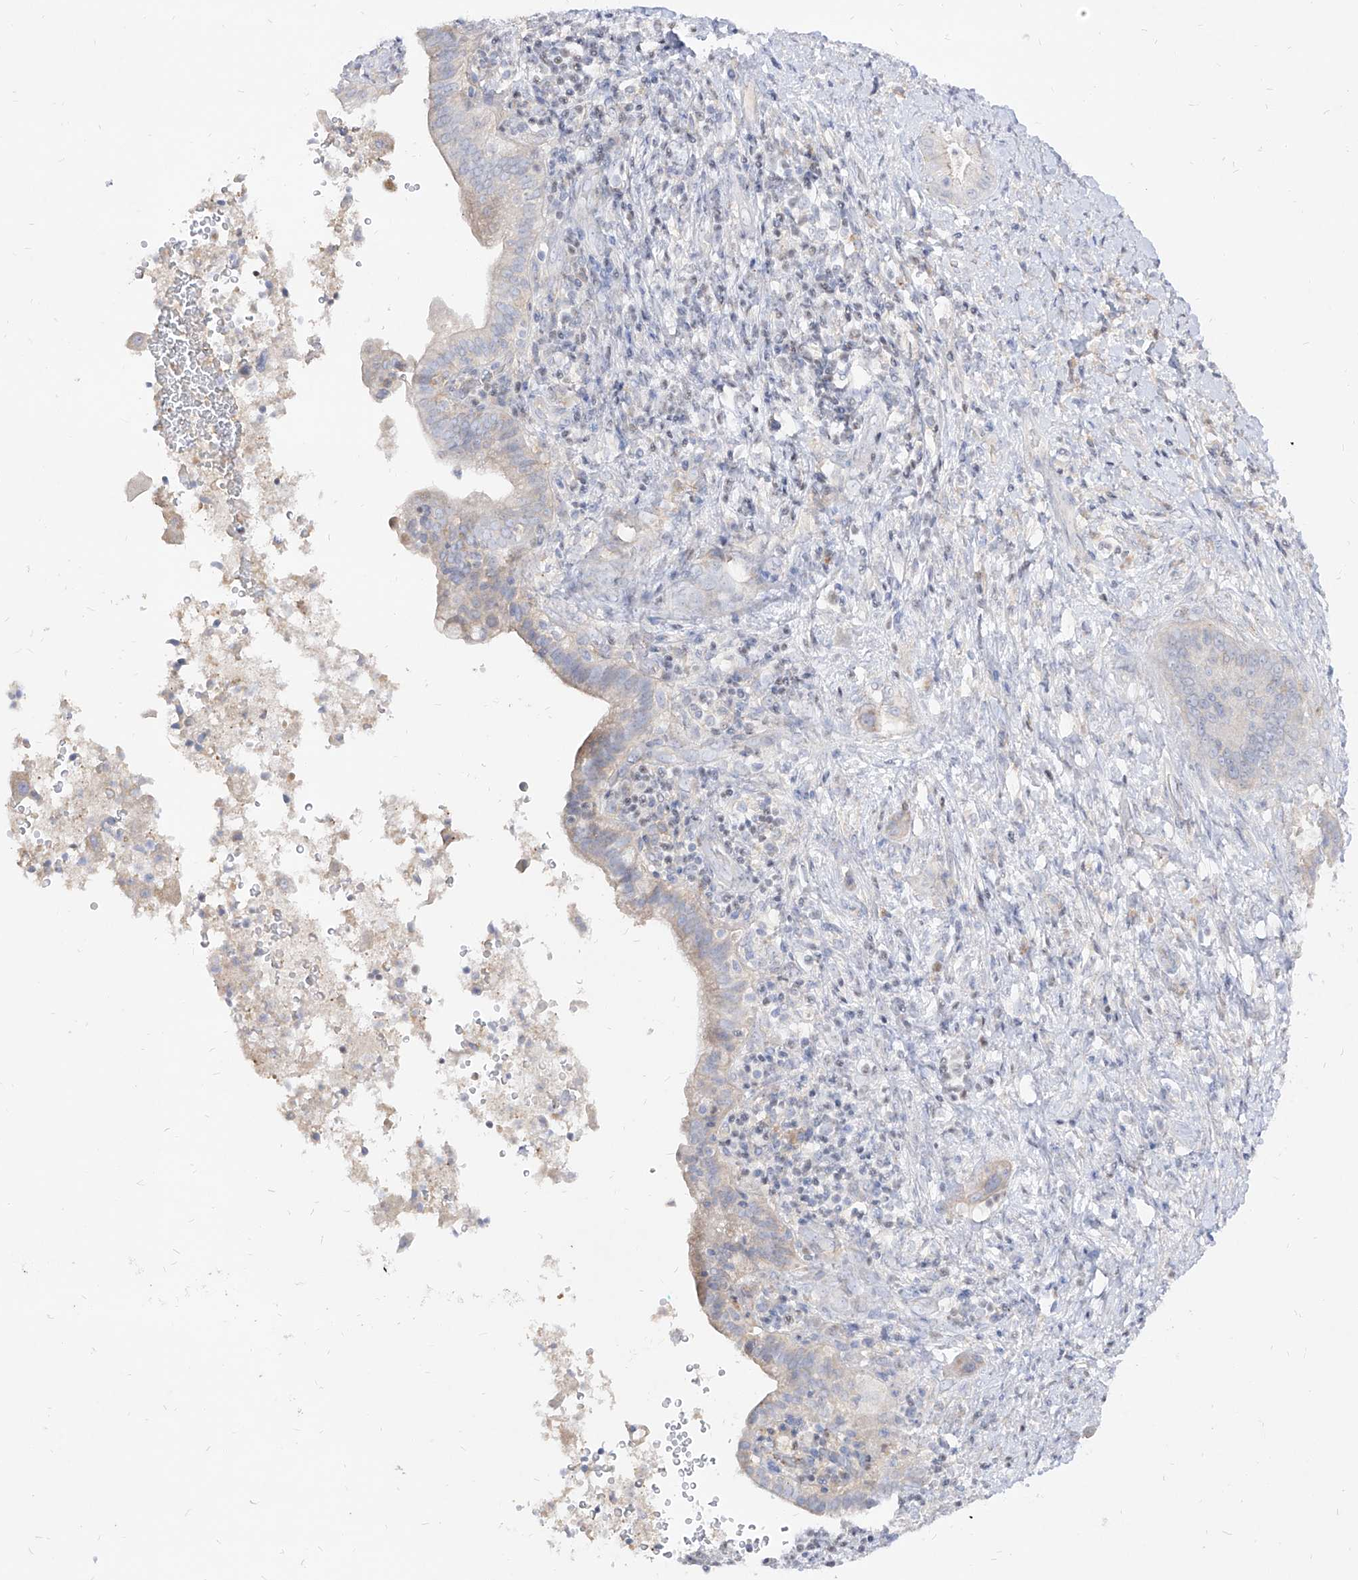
{"staining": {"intensity": "negative", "quantity": "none", "location": "none"}, "tissue": "liver cancer", "cell_type": "Tumor cells", "image_type": "cancer", "snomed": [{"axis": "morphology", "description": "Cholangiocarcinoma"}, {"axis": "topography", "description": "Liver"}], "caption": "An image of human liver cancer (cholangiocarcinoma) is negative for staining in tumor cells. Brightfield microscopy of immunohistochemistry (IHC) stained with DAB (brown) and hematoxylin (blue), captured at high magnification.", "gene": "RBFOX3", "patient": {"sex": "female", "age": 54}}